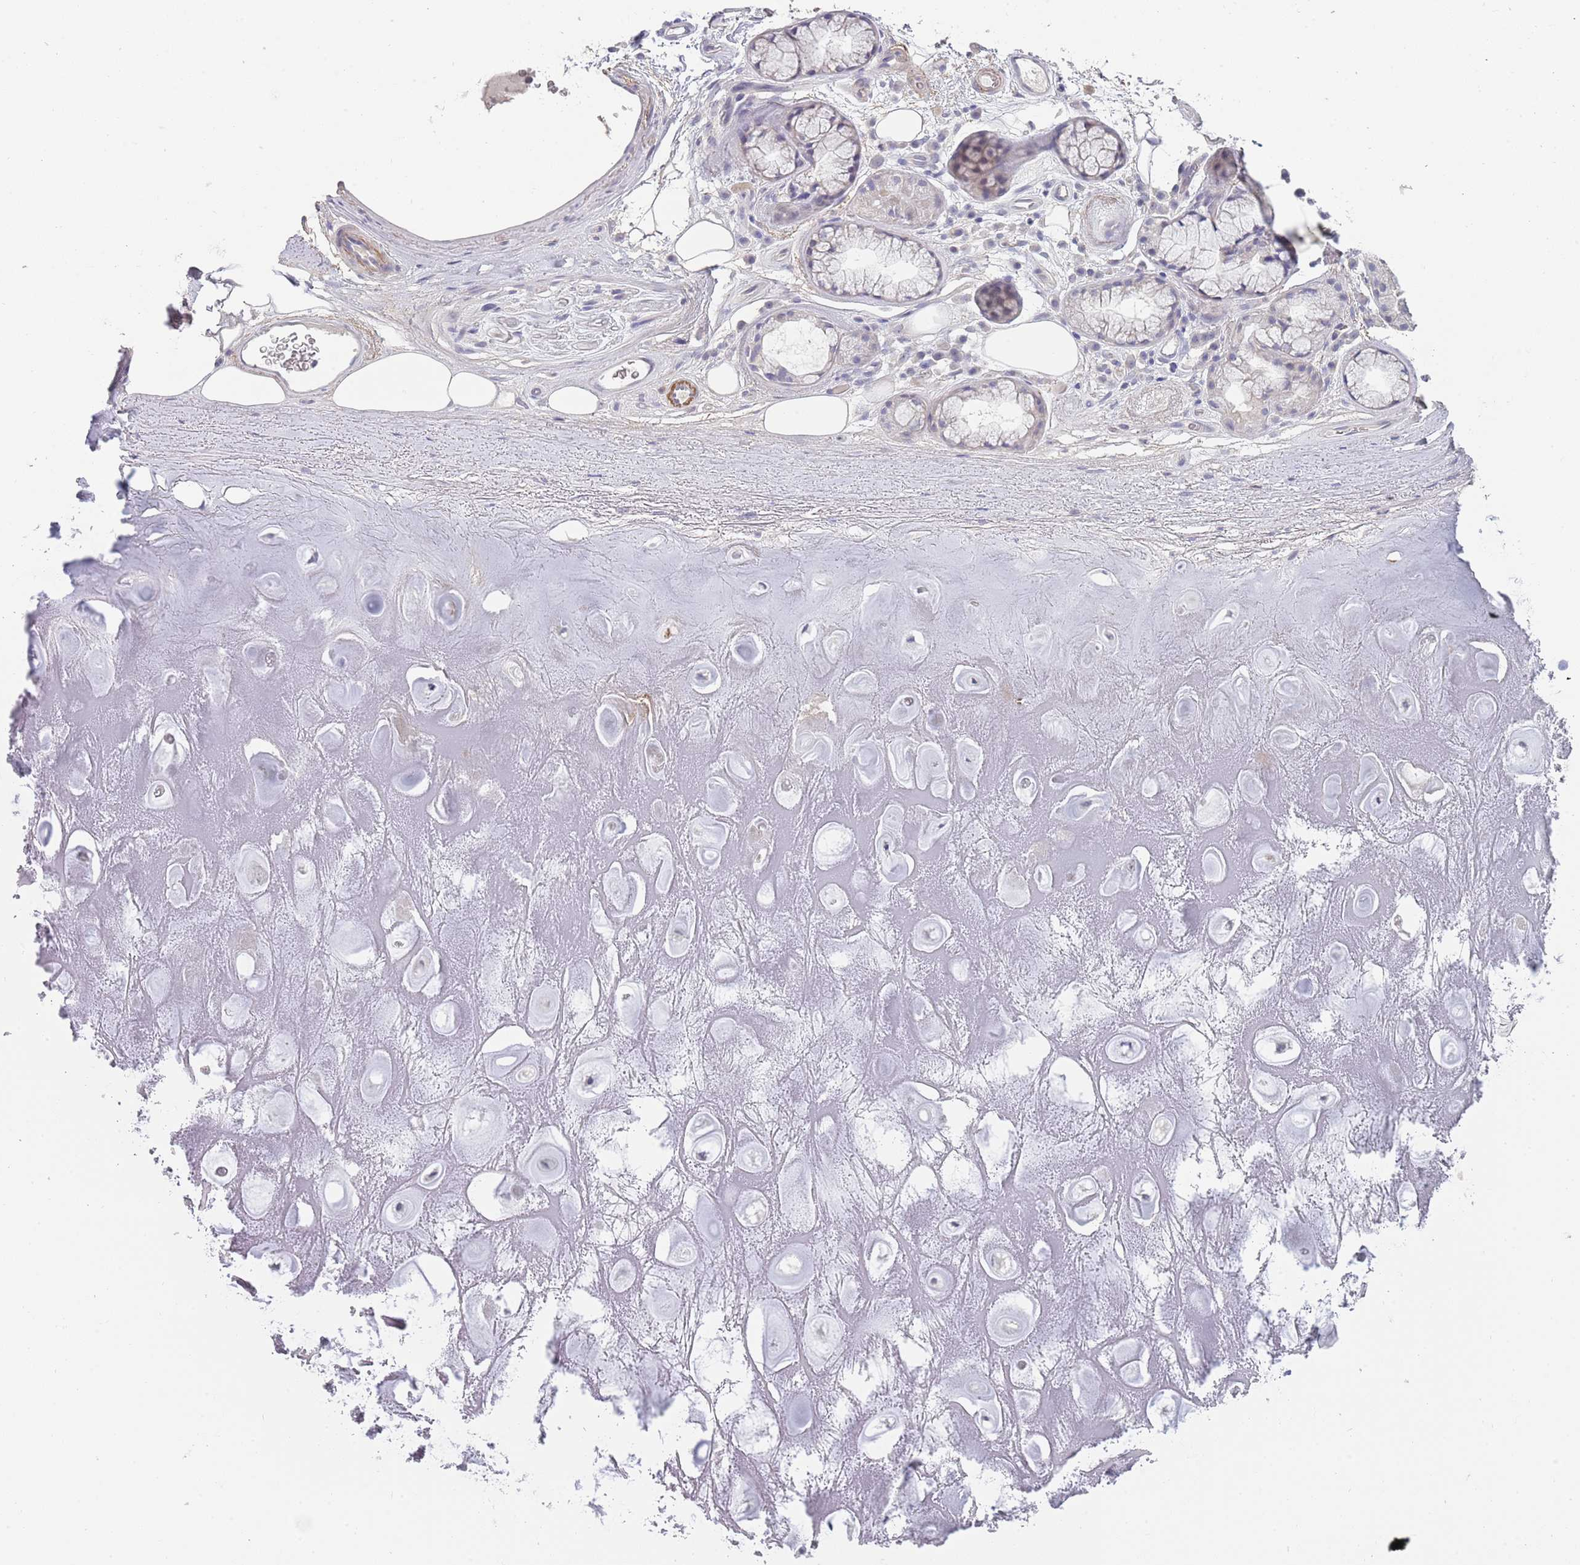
{"staining": {"intensity": "negative", "quantity": "none", "location": "none"}, "tissue": "adipose tissue", "cell_type": "Adipocytes", "image_type": "normal", "snomed": [{"axis": "morphology", "description": "Normal tissue, NOS"}, {"axis": "topography", "description": "Cartilage tissue"}], "caption": "High power microscopy photomicrograph of an IHC photomicrograph of benign adipose tissue, revealing no significant expression in adipocytes. (Stains: DAB (3,3'-diaminobenzidine) immunohistochemistry (IHC) with hematoxylin counter stain, Microscopy: brightfield microscopy at high magnification).", "gene": "PIMREG", "patient": {"sex": "male", "age": 81}}